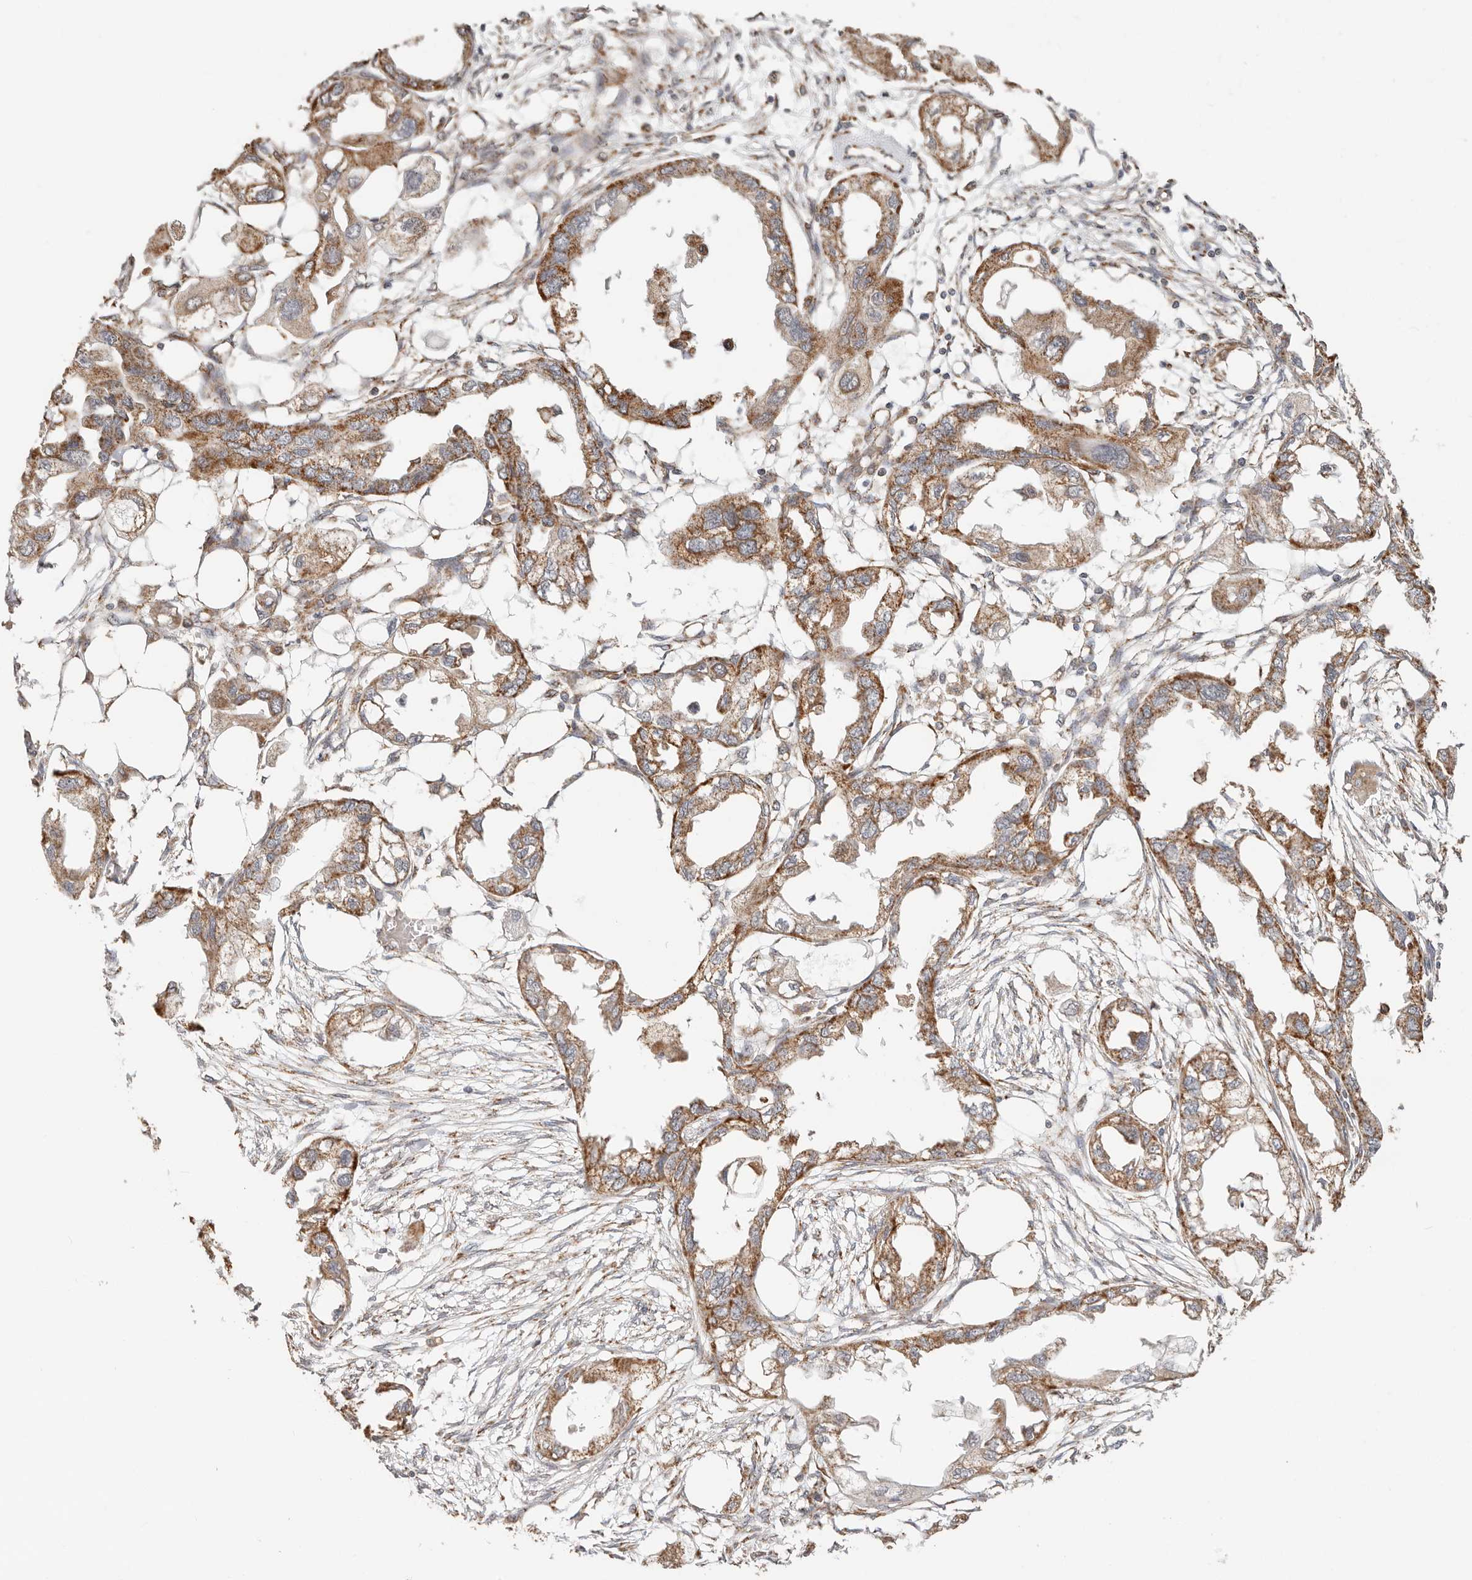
{"staining": {"intensity": "moderate", "quantity": ">75%", "location": "cytoplasmic/membranous"}, "tissue": "endometrial cancer", "cell_type": "Tumor cells", "image_type": "cancer", "snomed": [{"axis": "morphology", "description": "Adenocarcinoma, NOS"}, {"axis": "morphology", "description": "Adenocarcinoma, metastatic, NOS"}, {"axis": "topography", "description": "Adipose tissue"}, {"axis": "topography", "description": "Endometrium"}], "caption": "Endometrial adenocarcinoma stained with a brown dye displays moderate cytoplasmic/membranous positive expression in about >75% of tumor cells.", "gene": "NDUFB11", "patient": {"sex": "female", "age": 67}}